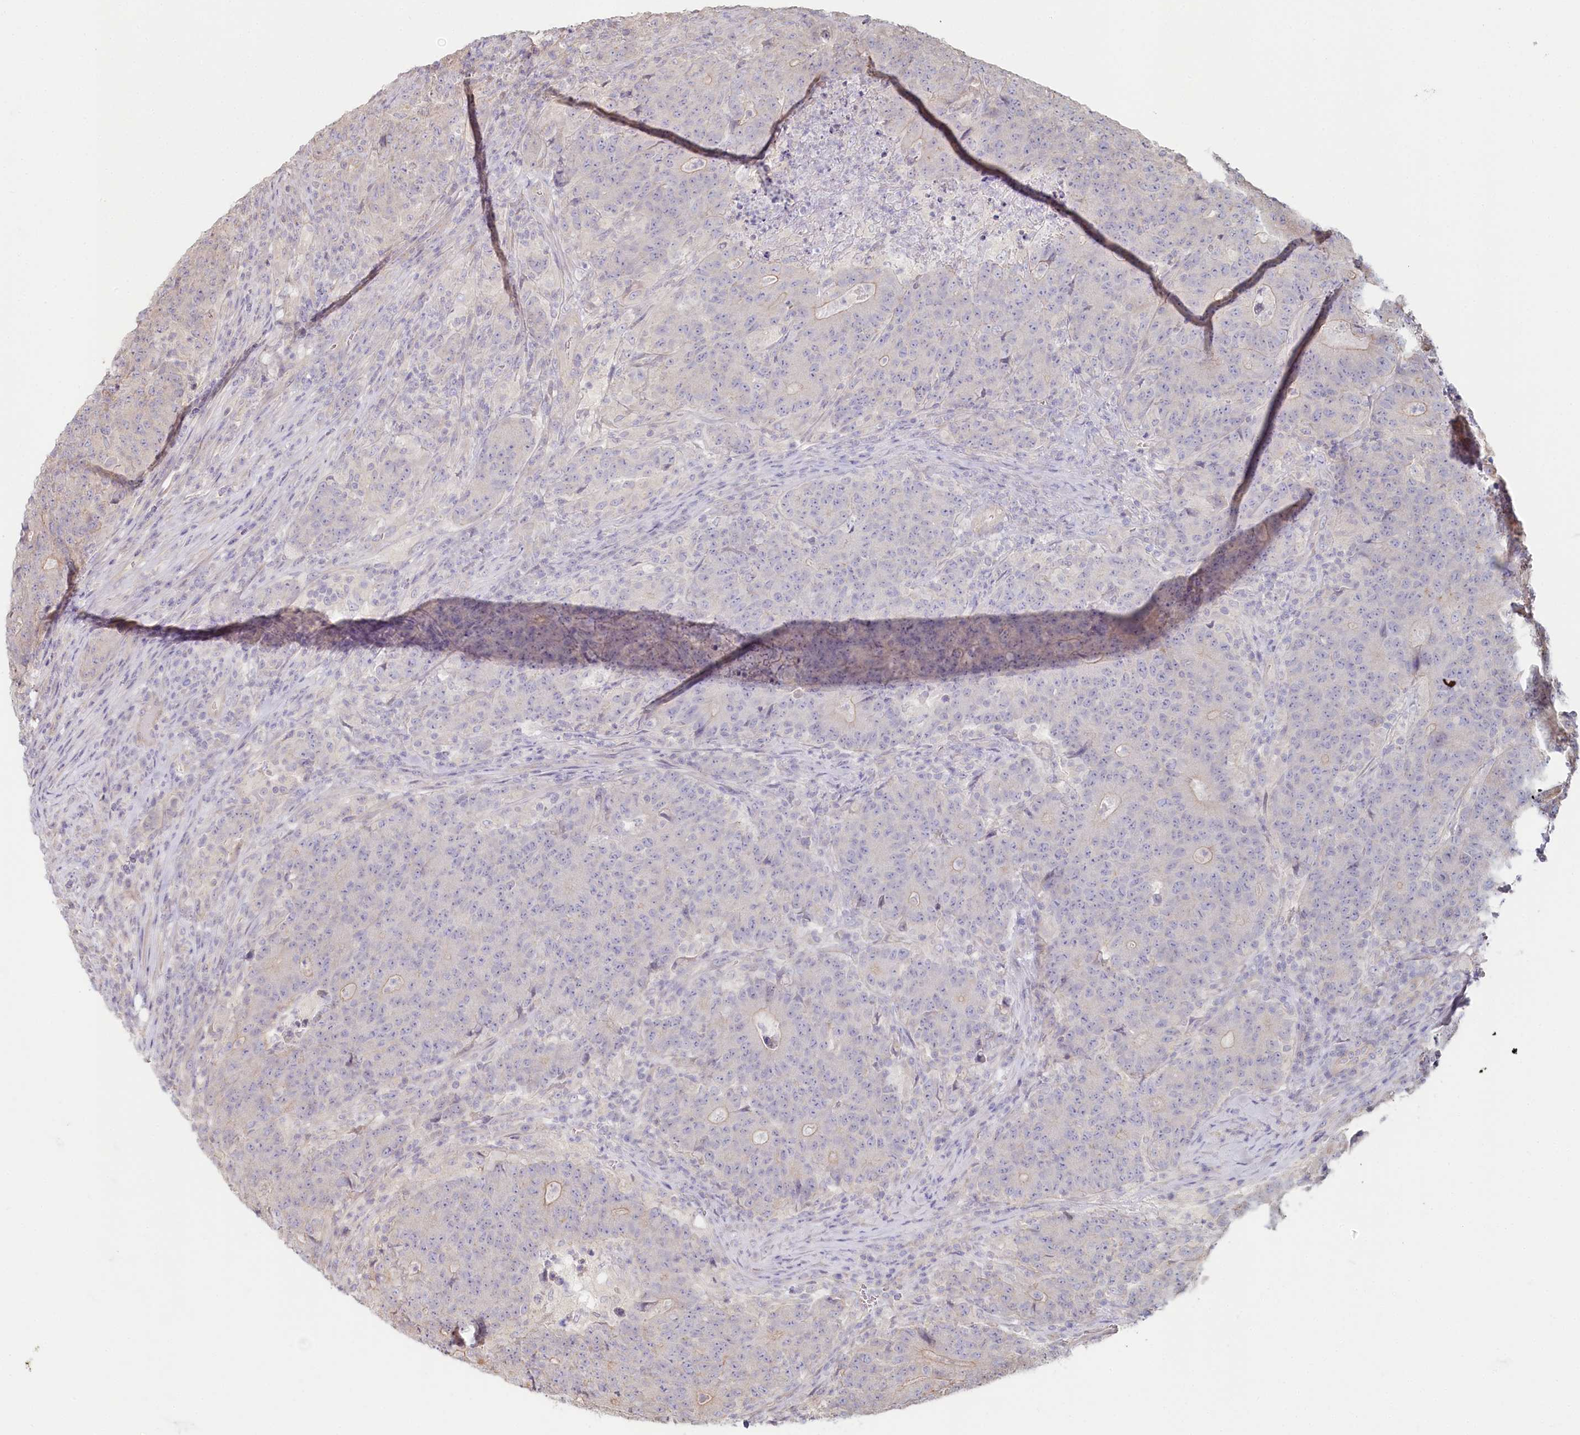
{"staining": {"intensity": "negative", "quantity": "none", "location": "none"}, "tissue": "colorectal cancer", "cell_type": "Tumor cells", "image_type": "cancer", "snomed": [{"axis": "morphology", "description": "Adenocarcinoma, NOS"}, {"axis": "topography", "description": "Colon"}], "caption": "High magnification brightfield microscopy of colorectal adenocarcinoma stained with DAB (3,3'-diaminobenzidine) (brown) and counterstained with hematoxylin (blue): tumor cells show no significant expression. The staining is performed using DAB (3,3'-diaminobenzidine) brown chromogen with nuclei counter-stained in using hematoxylin.", "gene": "TCHP", "patient": {"sex": "female", "age": 75}}